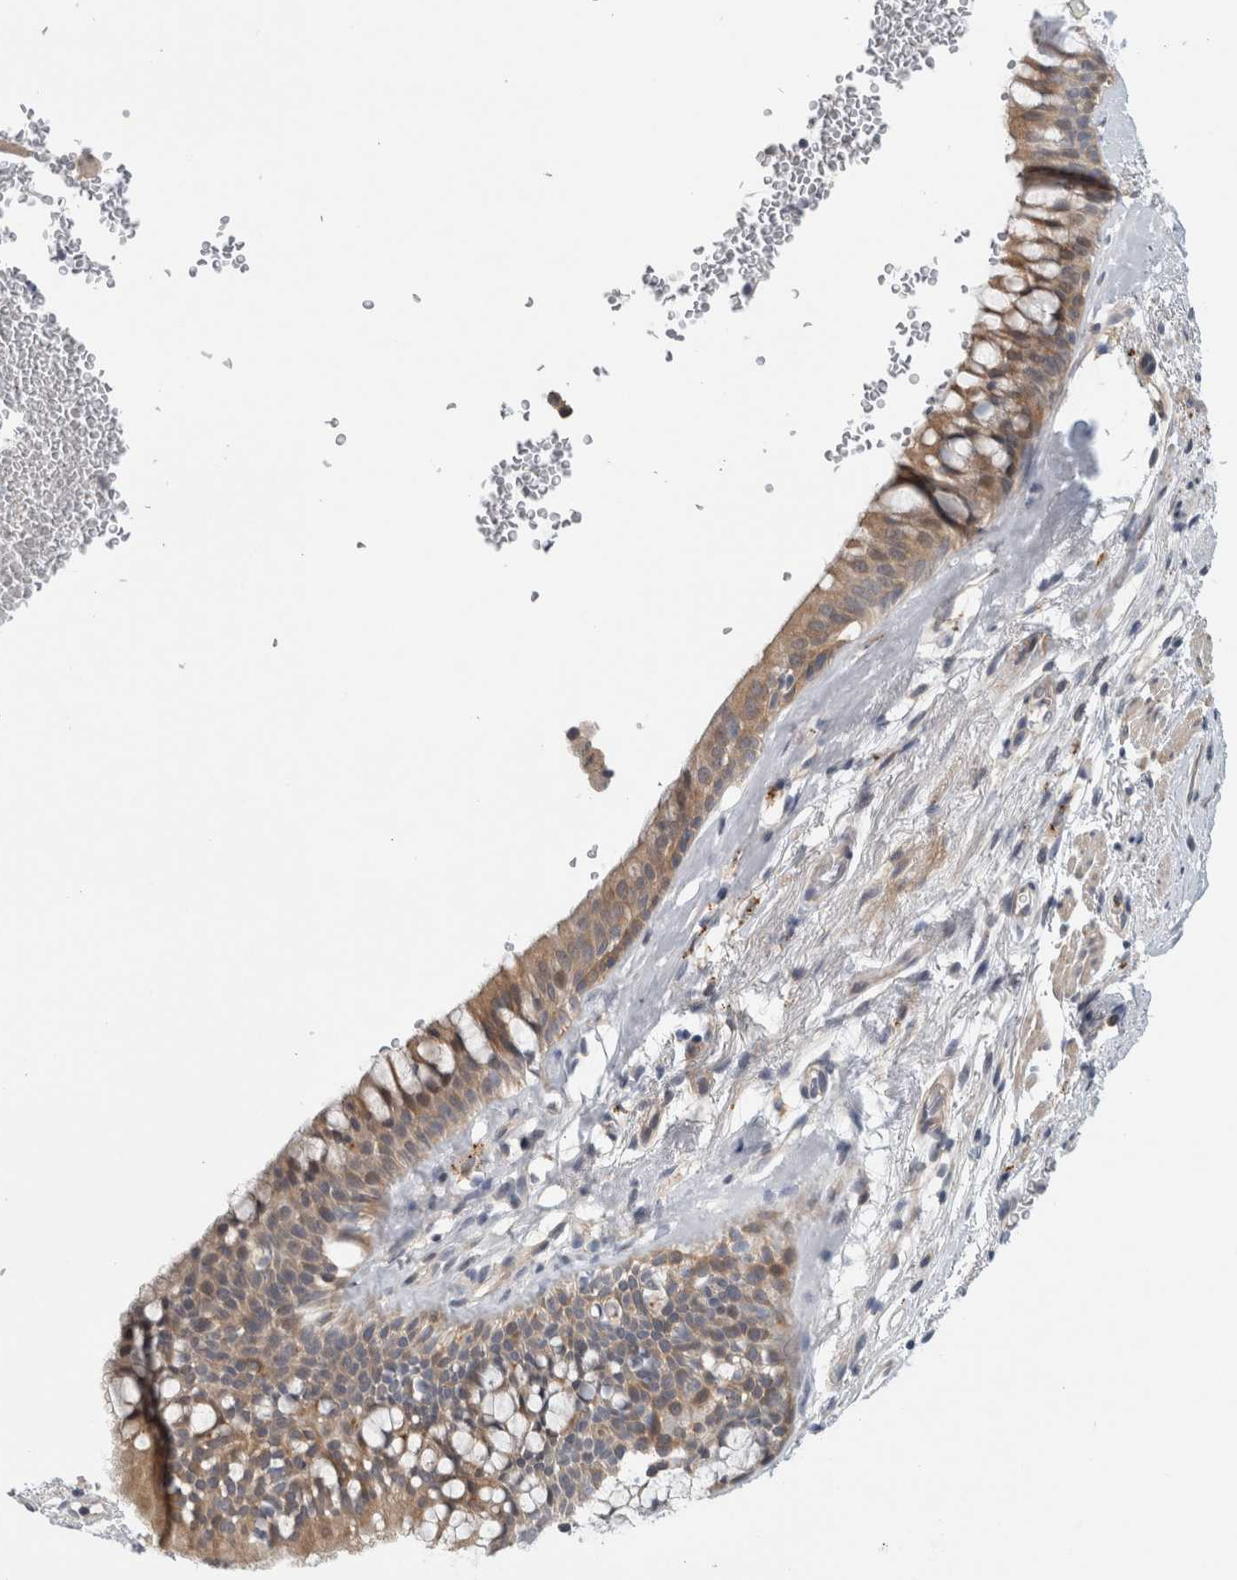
{"staining": {"intensity": "moderate", "quantity": ">75%", "location": "cytoplasmic/membranous"}, "tissue": "bronchus", "cell_type": "Respiratory epithelial cells", "image_type": "normal", "snomed": [{"axis": "morphology", "description": "Normal tissue, NOS"}, {"axis": "topography", "description": "Cartilage tissue"}, {"axis": "topography", "description": "Bronchus"}], "caption": "Respiratory epithelial cells exhibit medium levels of moderate cytoplasmic/membranous staining in approximately >75% of cells in benign bronchus. Nuclei are stained in blue.", "gene": "ZNF804B", "patient": {"sex": "female", "age": 53}}